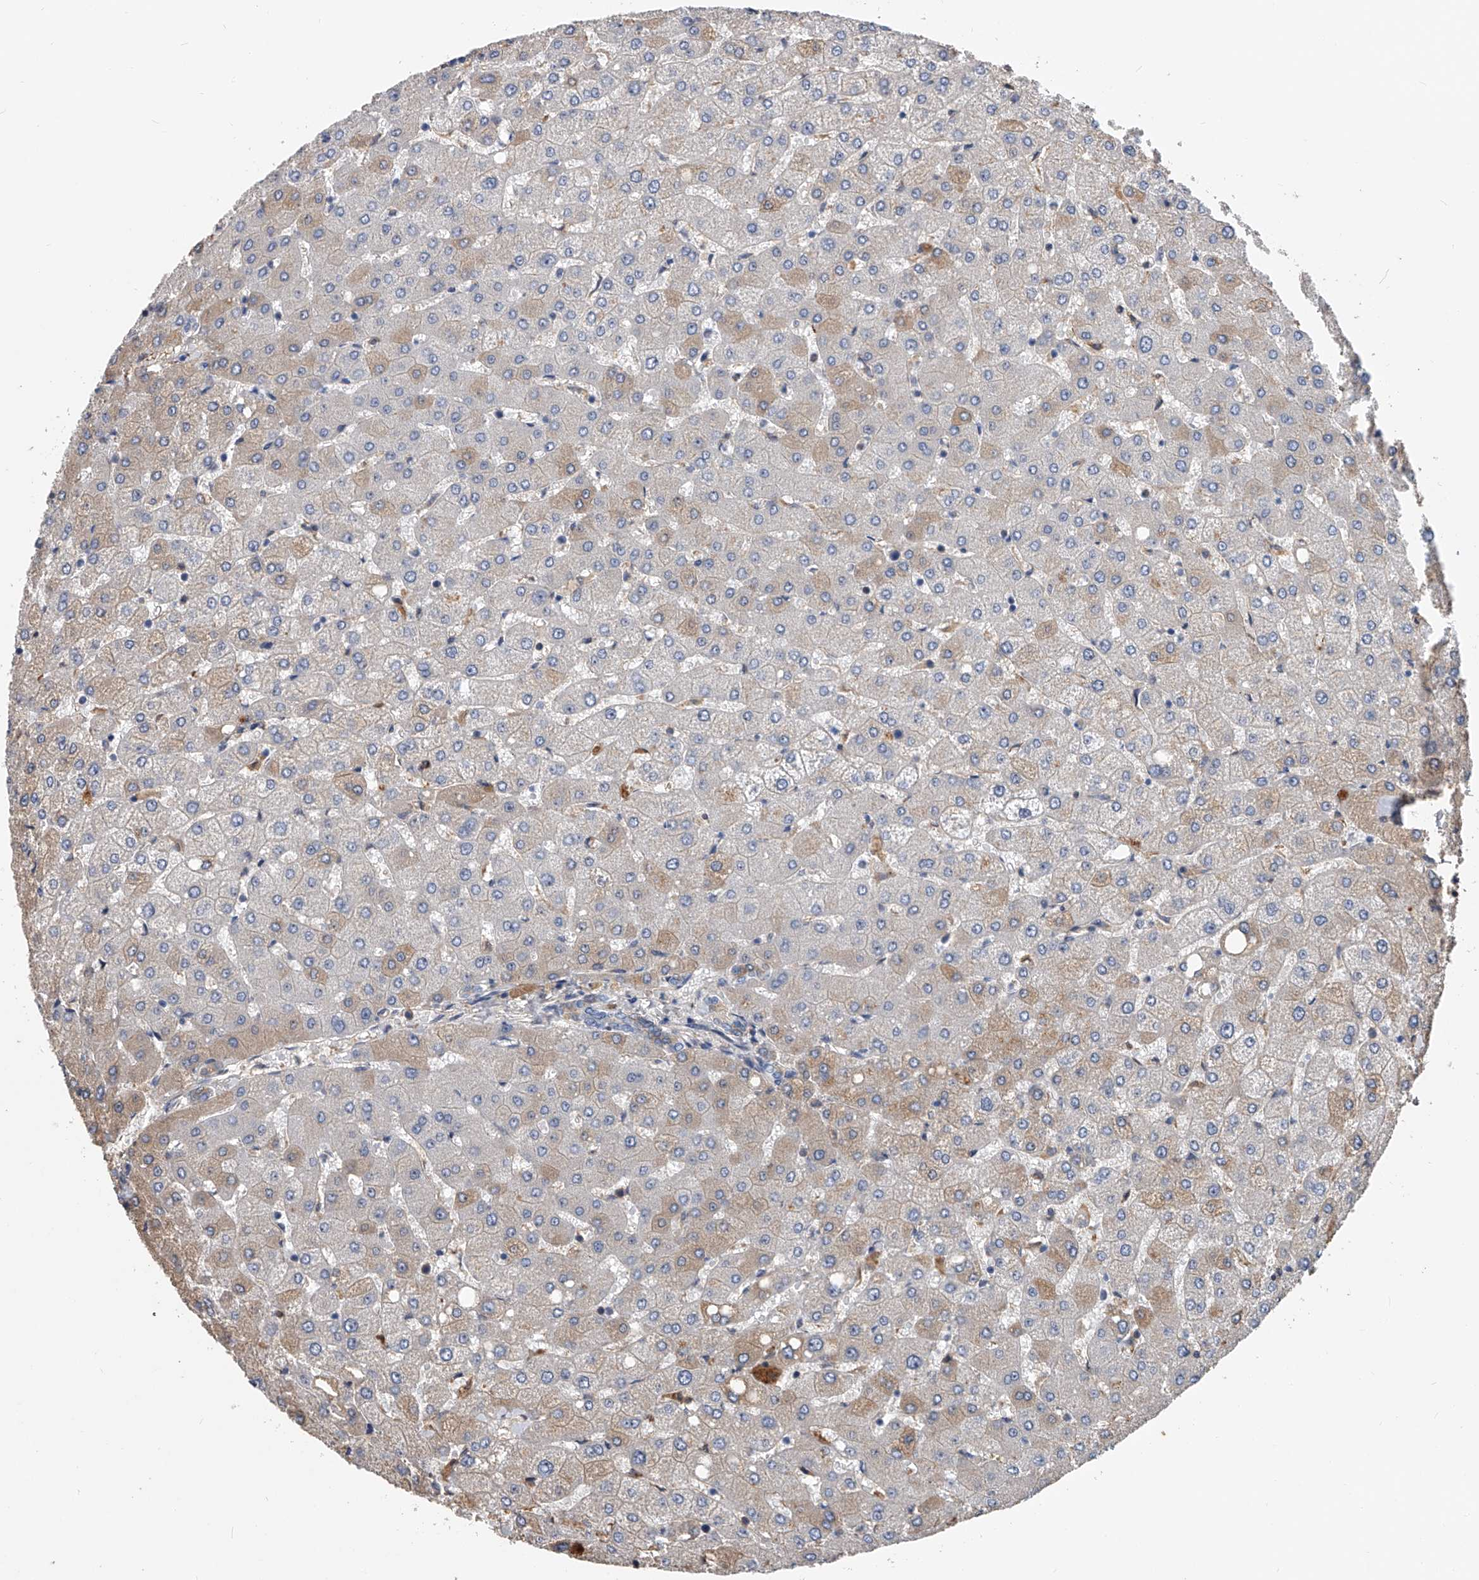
{"staining": {"intensity": "negative", "quantity": "none", "location": "none"}, "tissue": "liver", "cell_type": "Cholangiocytes", "image_type": "normal", "snomed": [{"axis": "morphology", "description": "Normal tissue, NOS"}, {"axis": "topography", "description": "Liver"}], "caption": "Micrograph shows no significant protein expression in cholangiocytes of normal liver.", "gene": "ZNF25", "patient": {"sex": "female", "age": 54}}